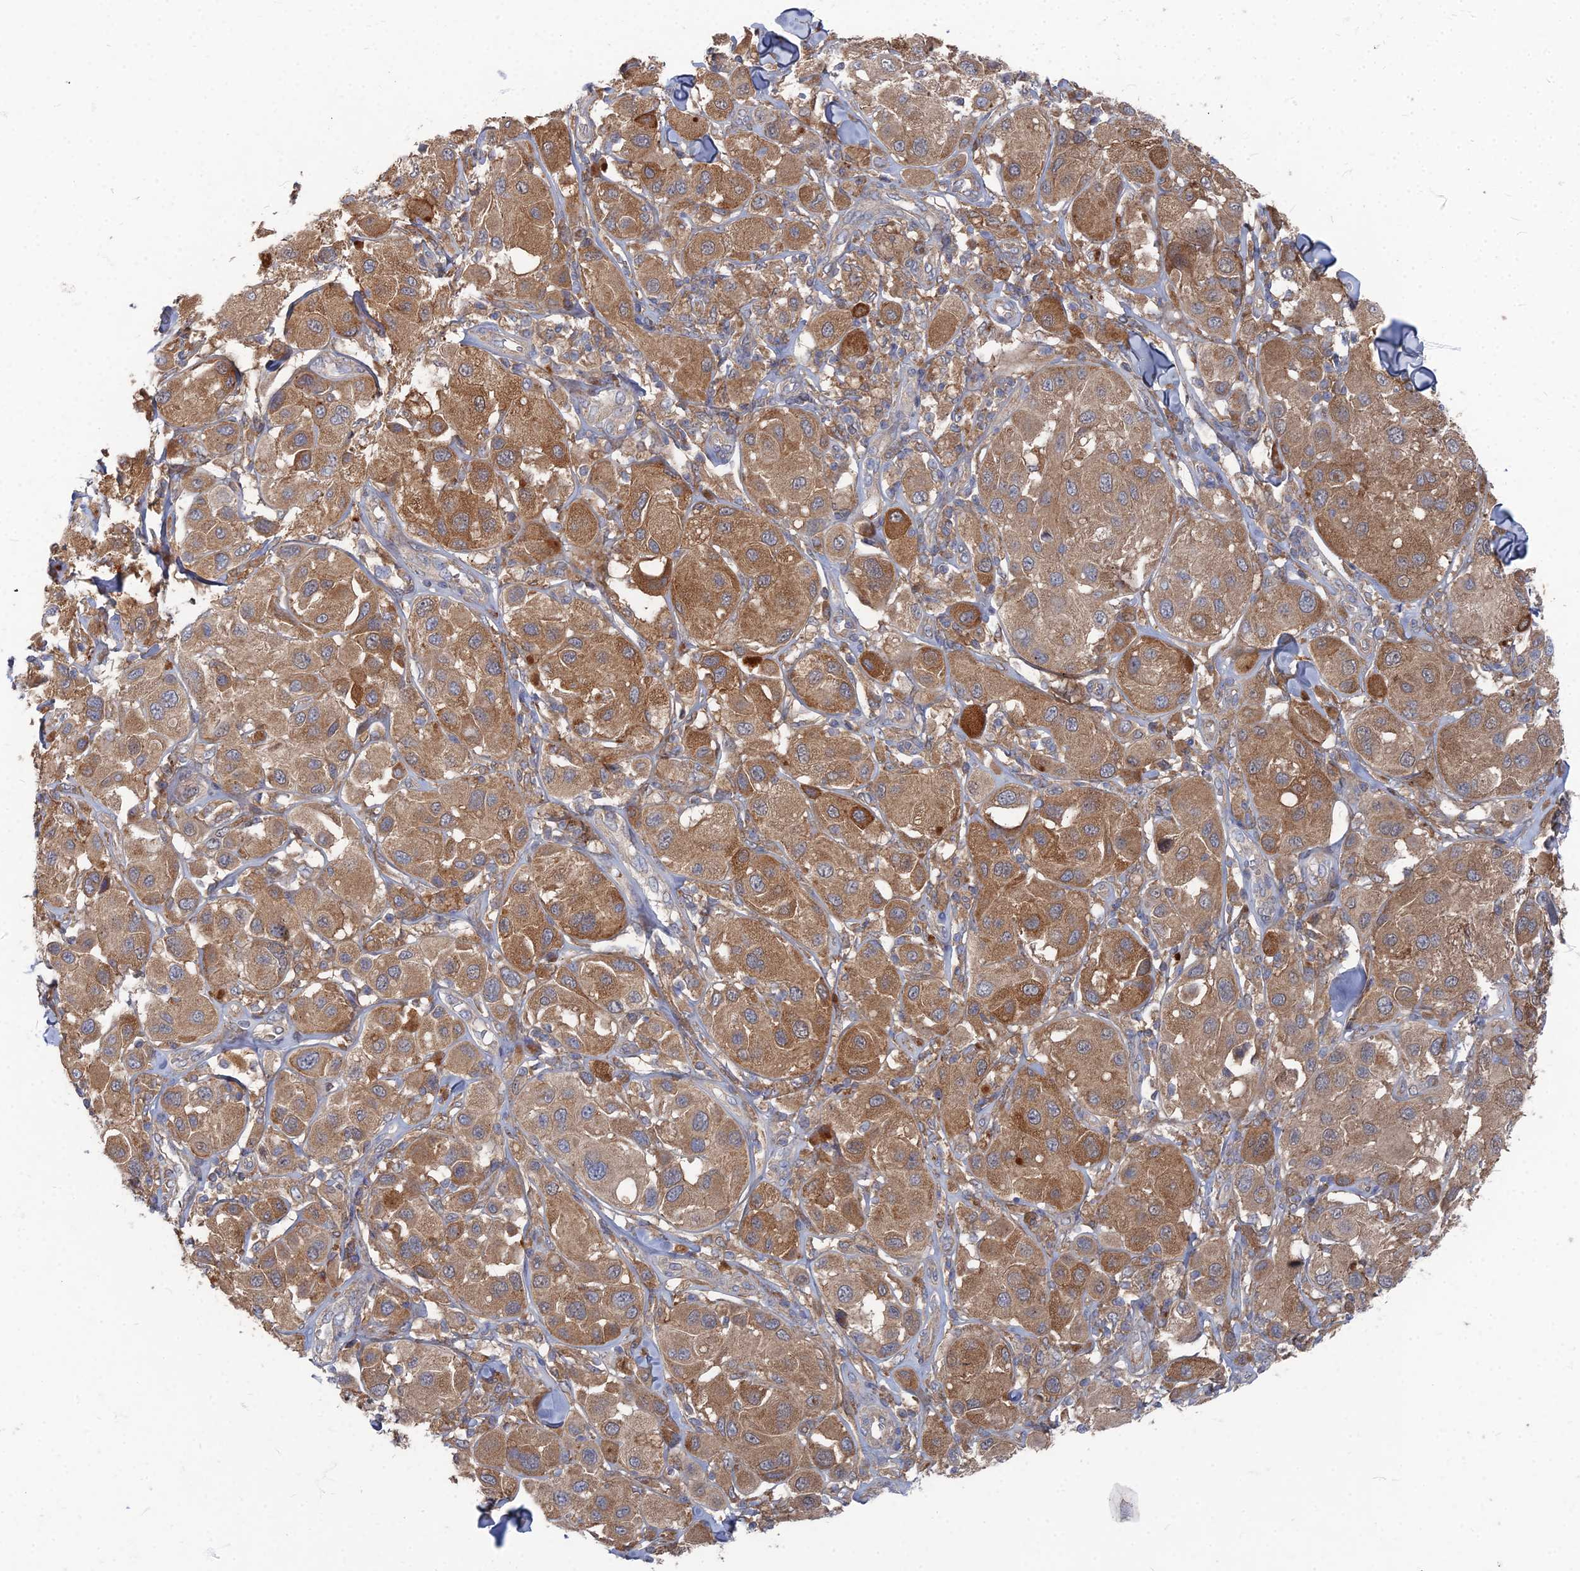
{"staining": {"intensity": "moderate", "quantity": ">75%", "location": "cytoplasmic/membranous"}, "tissue": "melanoma", "cell_type": "Tumor cells", "image_type": "cancer", "snomed": [{"axis": "morphology", "description": "Malignant melanoma, Metastatic site"}, {"axis": "topography", "description": "Skin"}], "caption": "Immunohistochemistry image of neoplastic tissue: melanoma stained using immunohistochemistry (IHC) shows medium levels of moderate protein expression localized specifically in the cytoplasmic/membranous of tumor cells, appearing as a cytoplasmic/membranous brown color.", "gene": "PPCDC", "patient": {"sex": "male", "age": 41}}